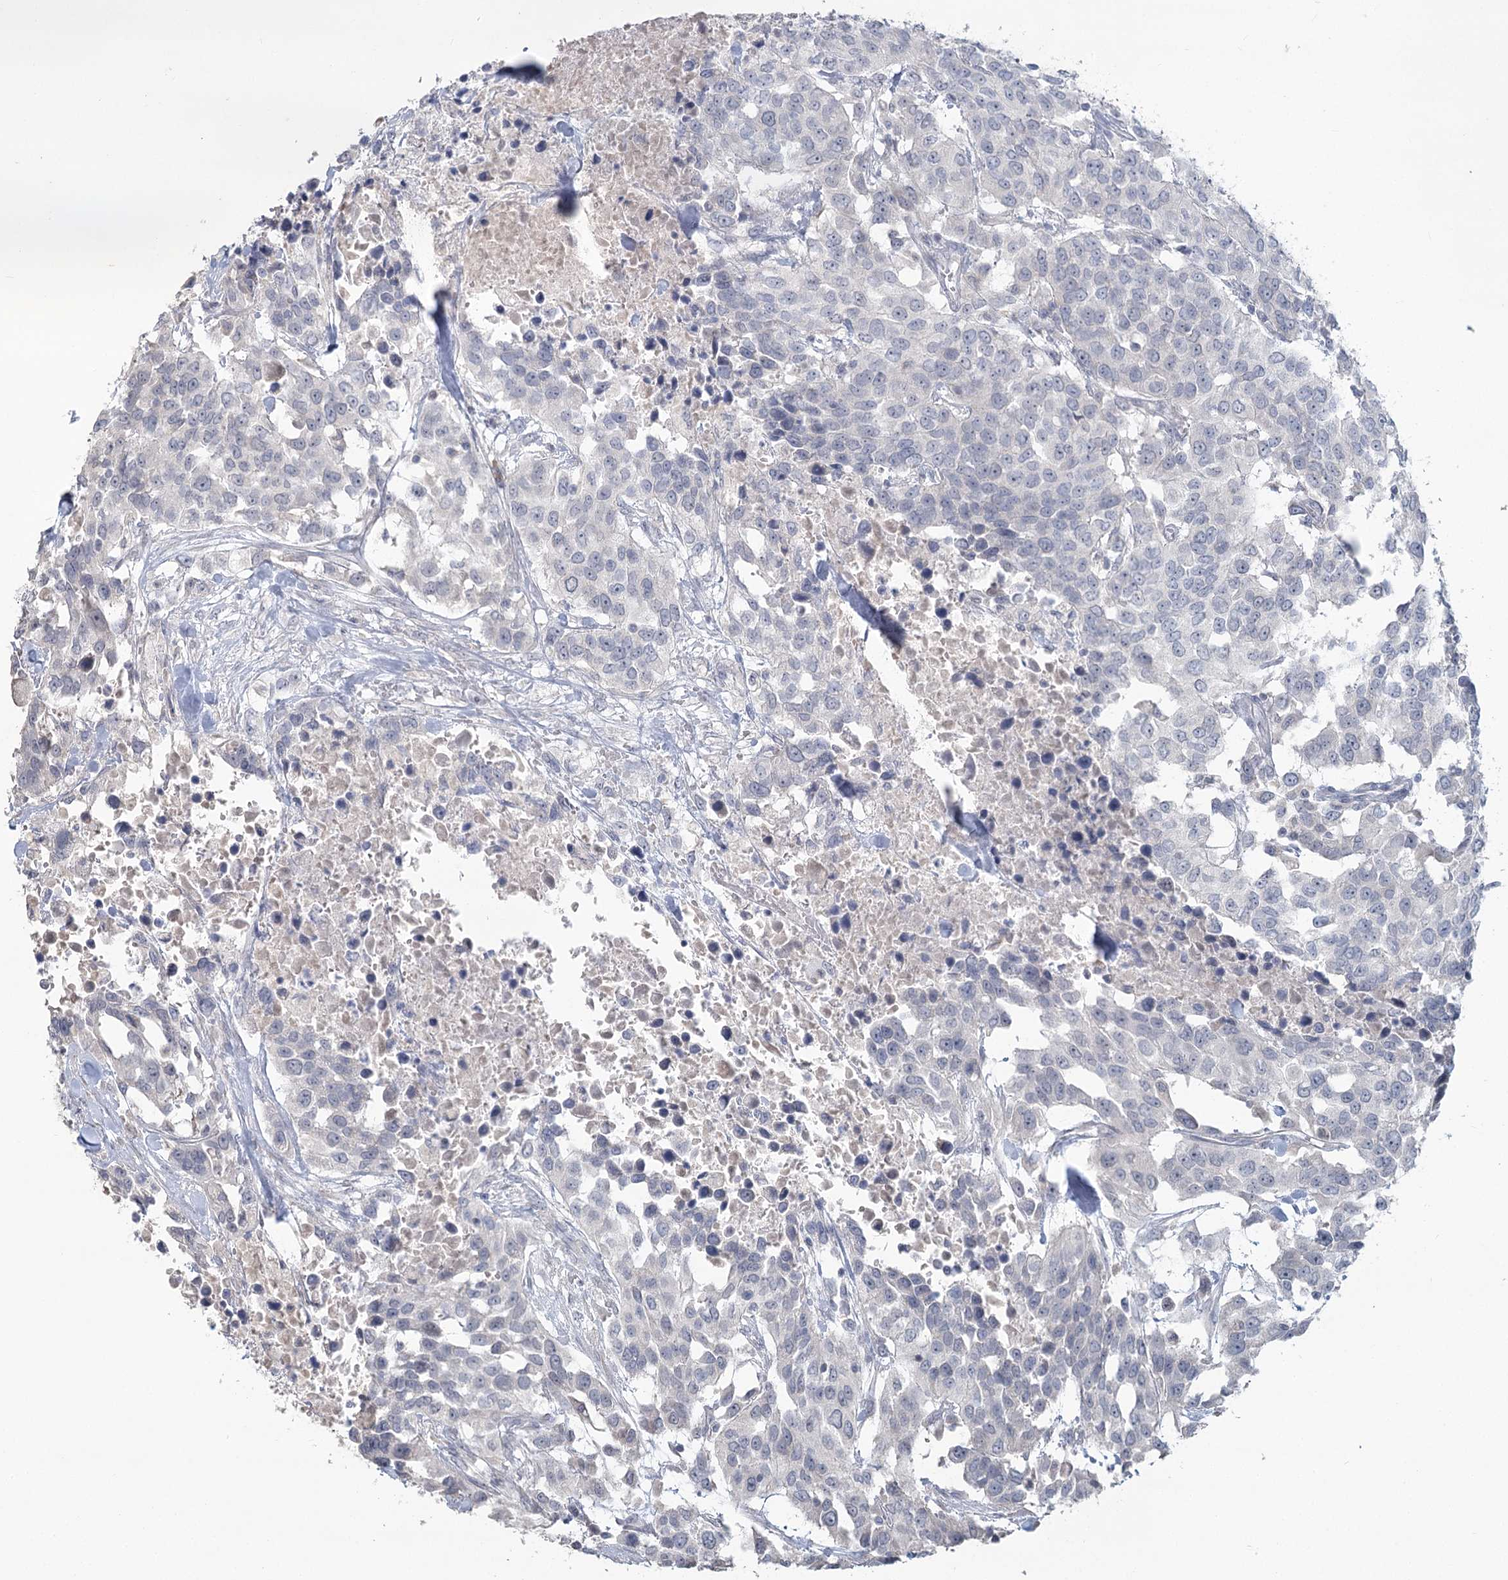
{"staining": {"intensity": "negative", "quantity": "none", "location": "none"}, "tissue": "urothelial cancer", "cell_type": "Tumor cells", "image_type": "cancer", "snomed": [{"axis": "morphology", "description": "Urothelial carcinoma, High grade"}, {"axis": "topography", "description": "Urinary bladder"}], "caption": "DAB immunohistochemical staining of urothelial cancer displays no significant staining in tumor cells.", "gene": "SLC9A3", "patient": {"sex": "female", "age": 80}}